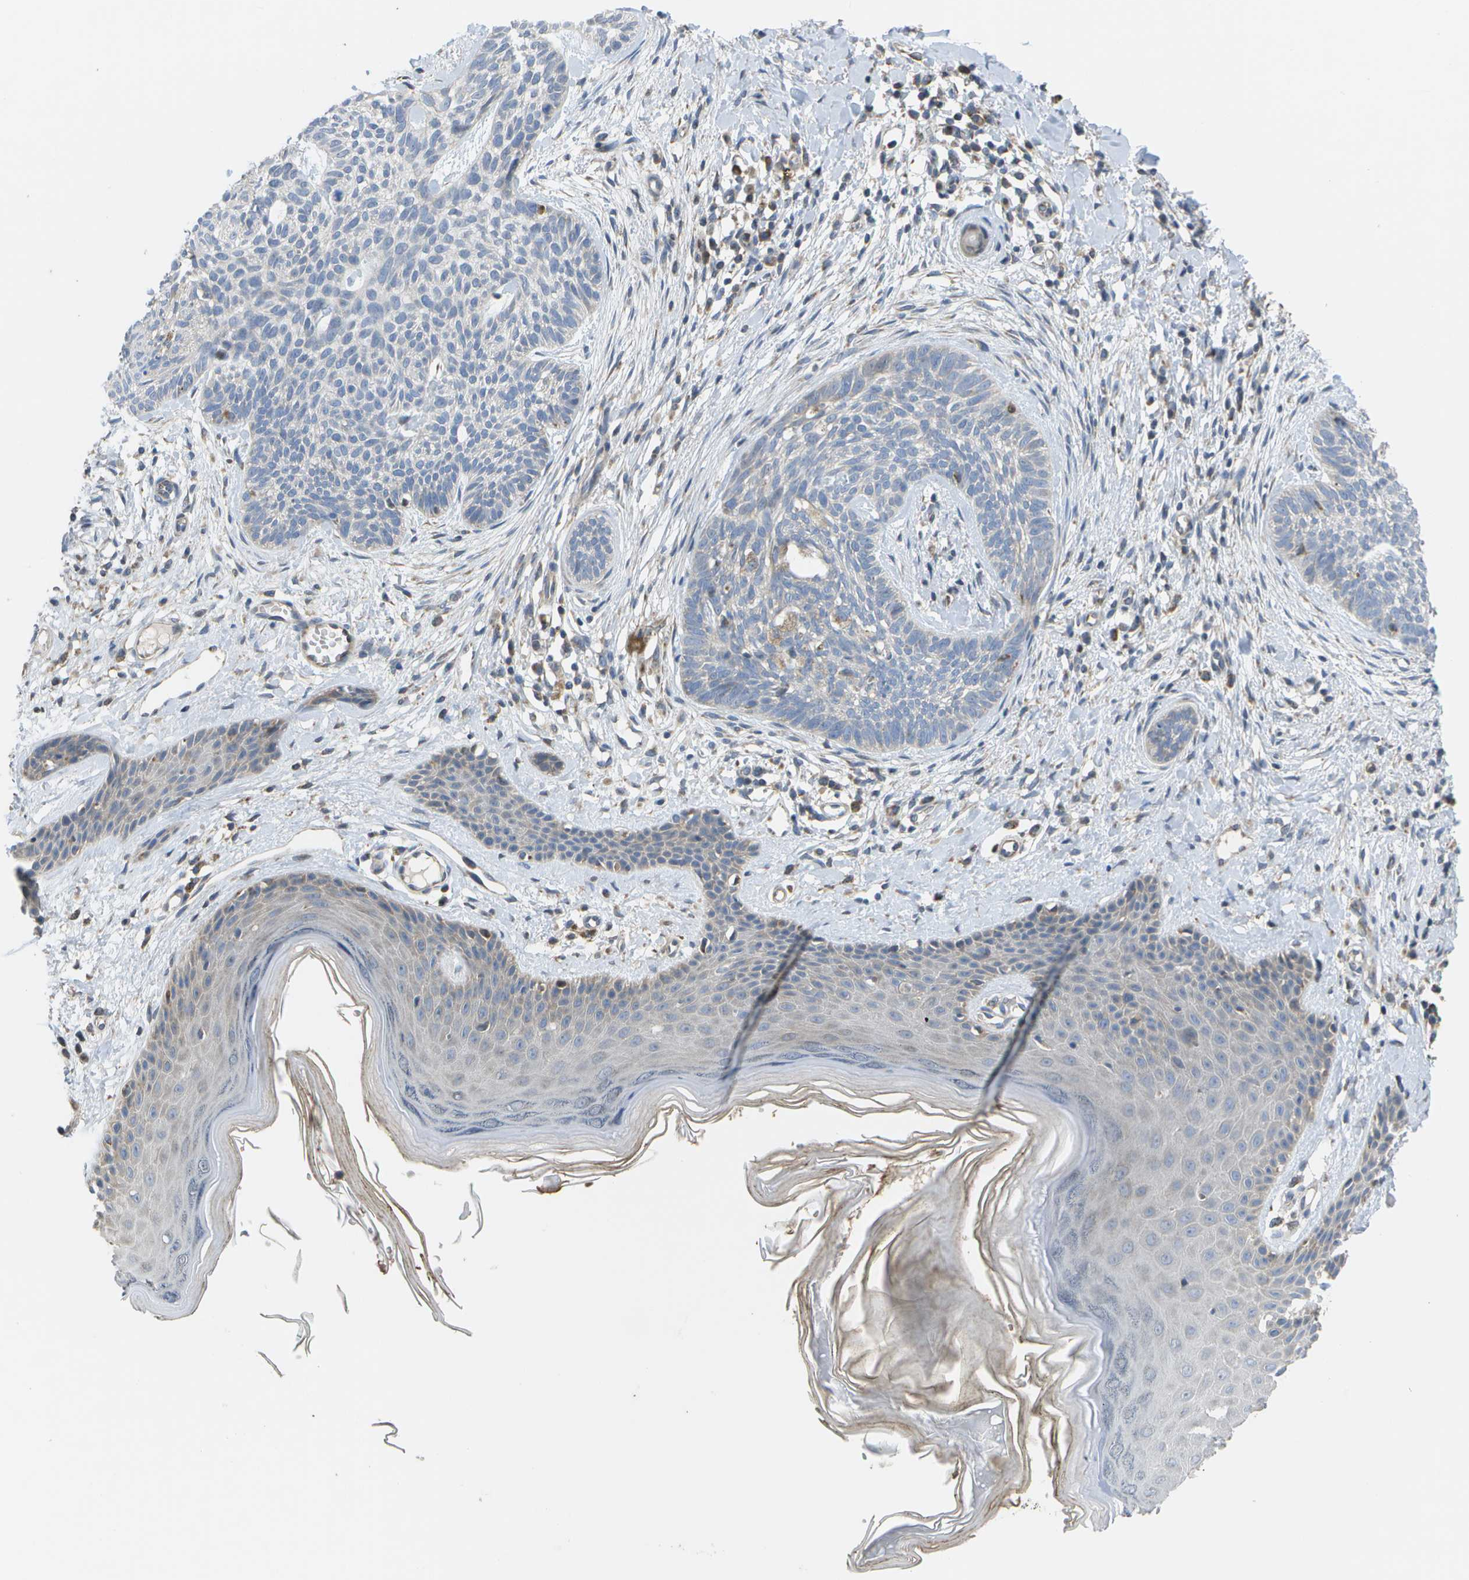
{"staining": {"intensity": "negative", "quantity": "none", "location": "none"}, "tissue": "skin cancer", "cell_type": "Tumor cells", "image_type": "cancer", "snomed": [{"axis": "morphology", "description": "Basal cell carcinoma"}, {"axis": "topography", "description": "Skin"}], "caption": "Tumor cells are negative for brown protein staining in skin cancer (basal cell carcinoma).", "gene": "HADHA", "patient": {"sex": "female", "age": 59}}